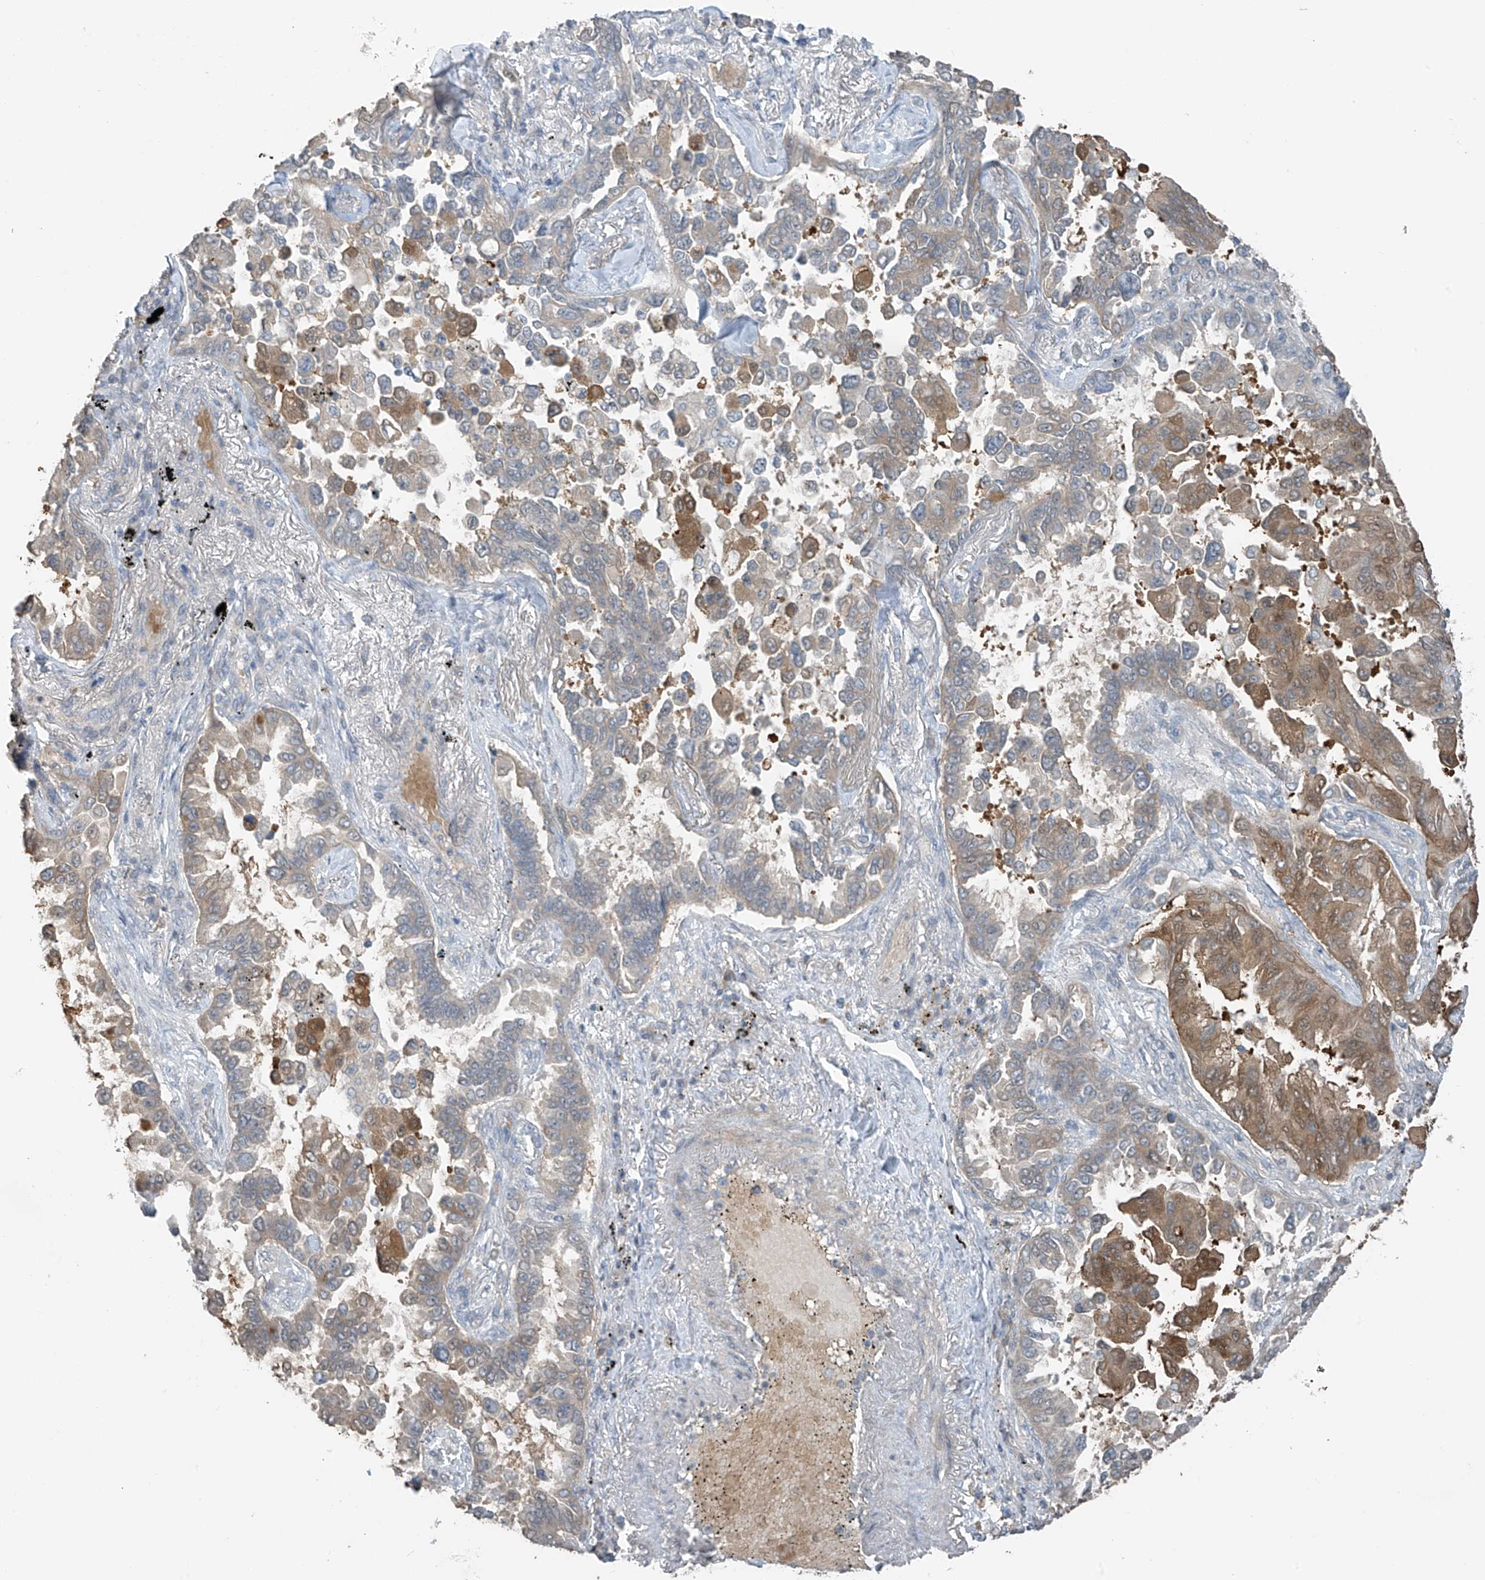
{"staining": {"intensity": "moderate", "quantity": "<25%", "location": "cytoplasmic/membranous"}, "tissue": "lung cancer", "cell_type": "Tumor cells", "image_type": "cancer", "snomed": [{"axis": "morphology", "description": "Adenocarcinoma, NOS"}, {"axis": "topography", "description": "Lung"}], "caption": "Lung cancer stained for a protein (brown) displays moderate cytoplasmic/membranous positive expression in about <25% of tumor cells.", "gene": "HOXA11", "patient": {"sex": "female", "age": 67}}